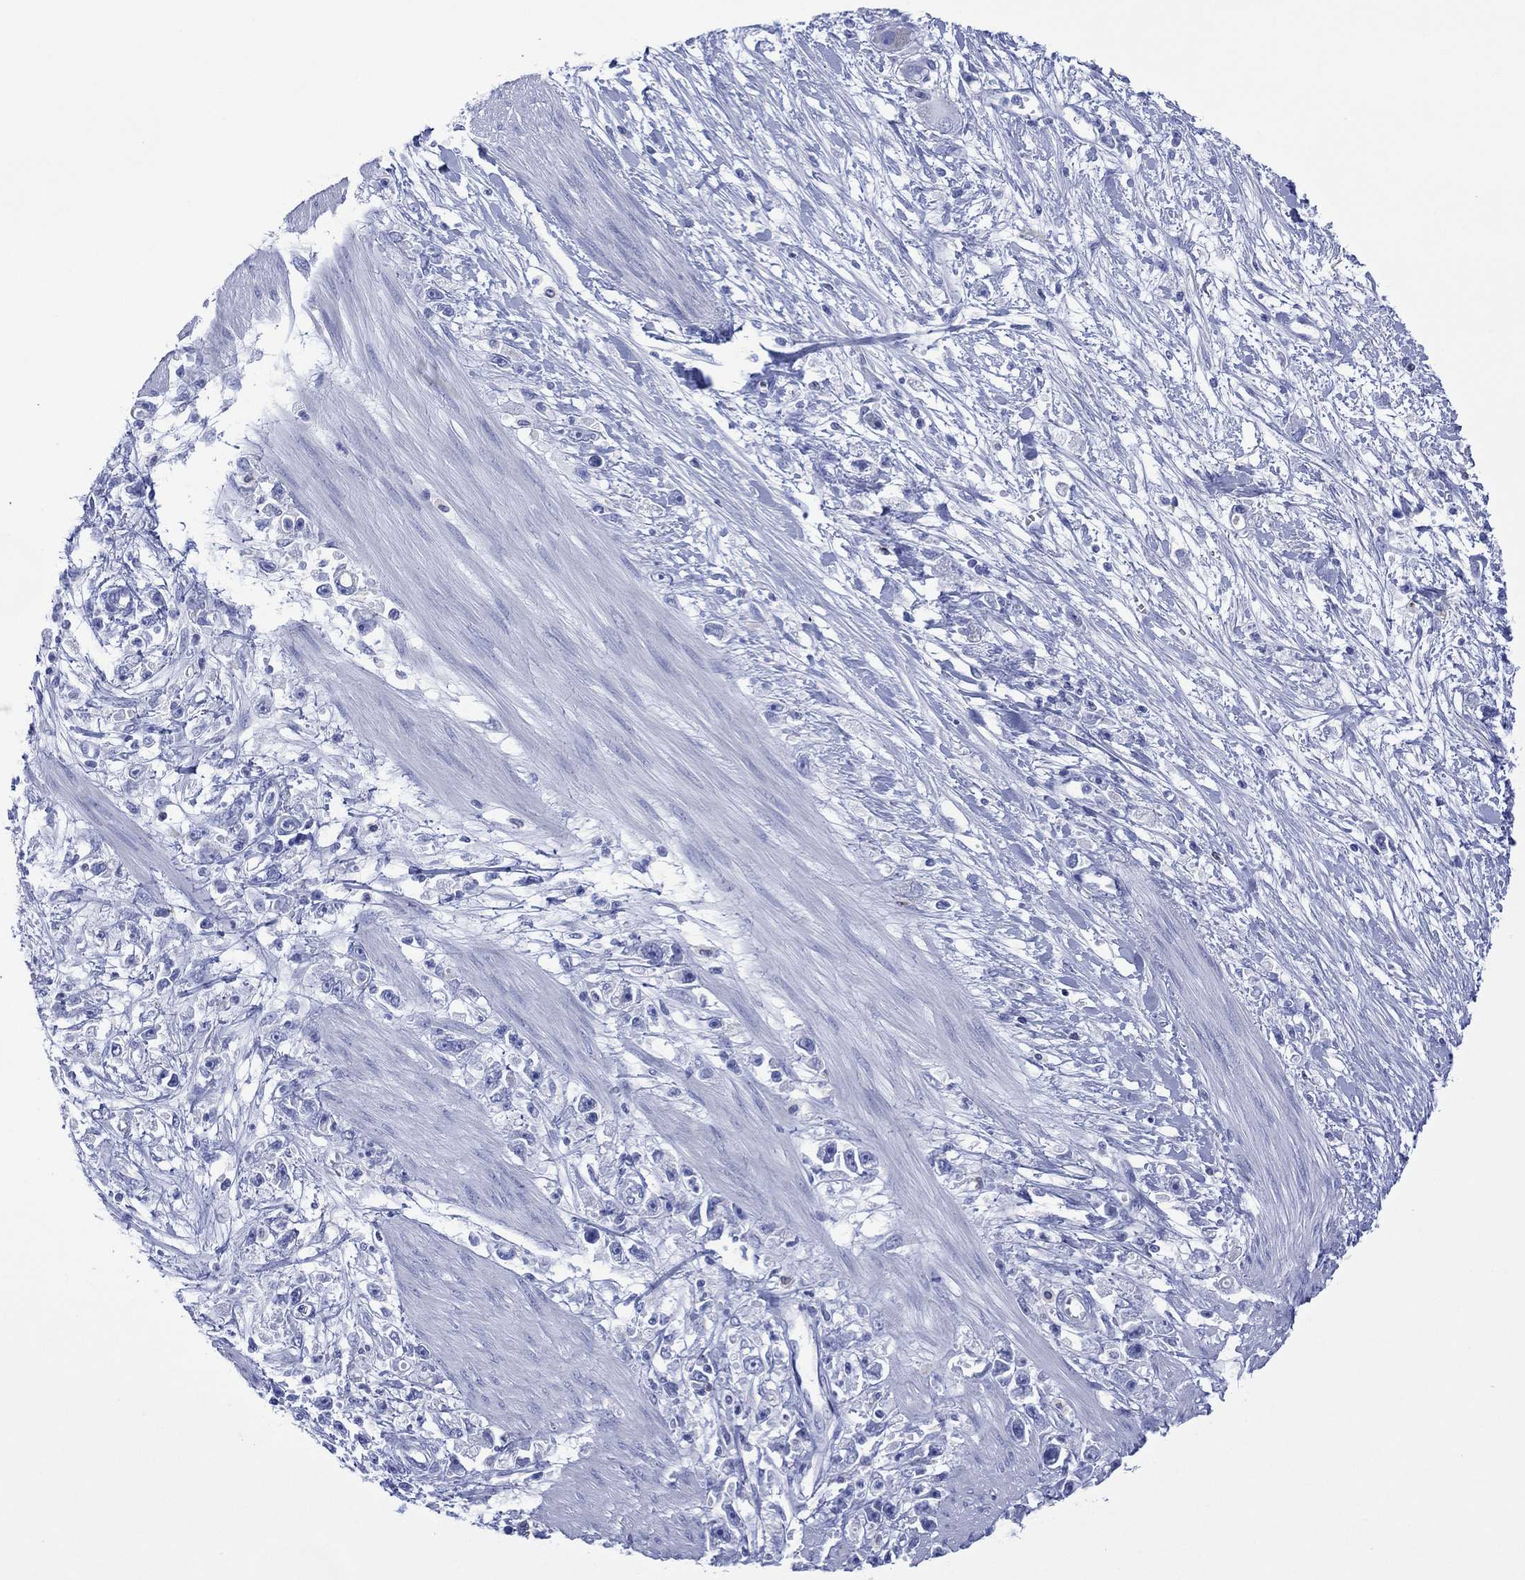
{"staining": {"intensity": "negative", "quantity": "none", "location": "none"}, "tissue": "stomach cancer", "cell_type": "Tumor cells", "image_type": "cancer", "snomed": [{"axis": "morphology", "description": "Adenocarcinoma, NOS"}, {"axis": "topography", "description": "Stomach"}], "caption": "Human stomach adenocarcinoma stained for a protein using immunohistochemistry (IHC) shows no staining in tumor cells.", "gene": "DPP4", "patient": {"sex": "female", "age": 59}}